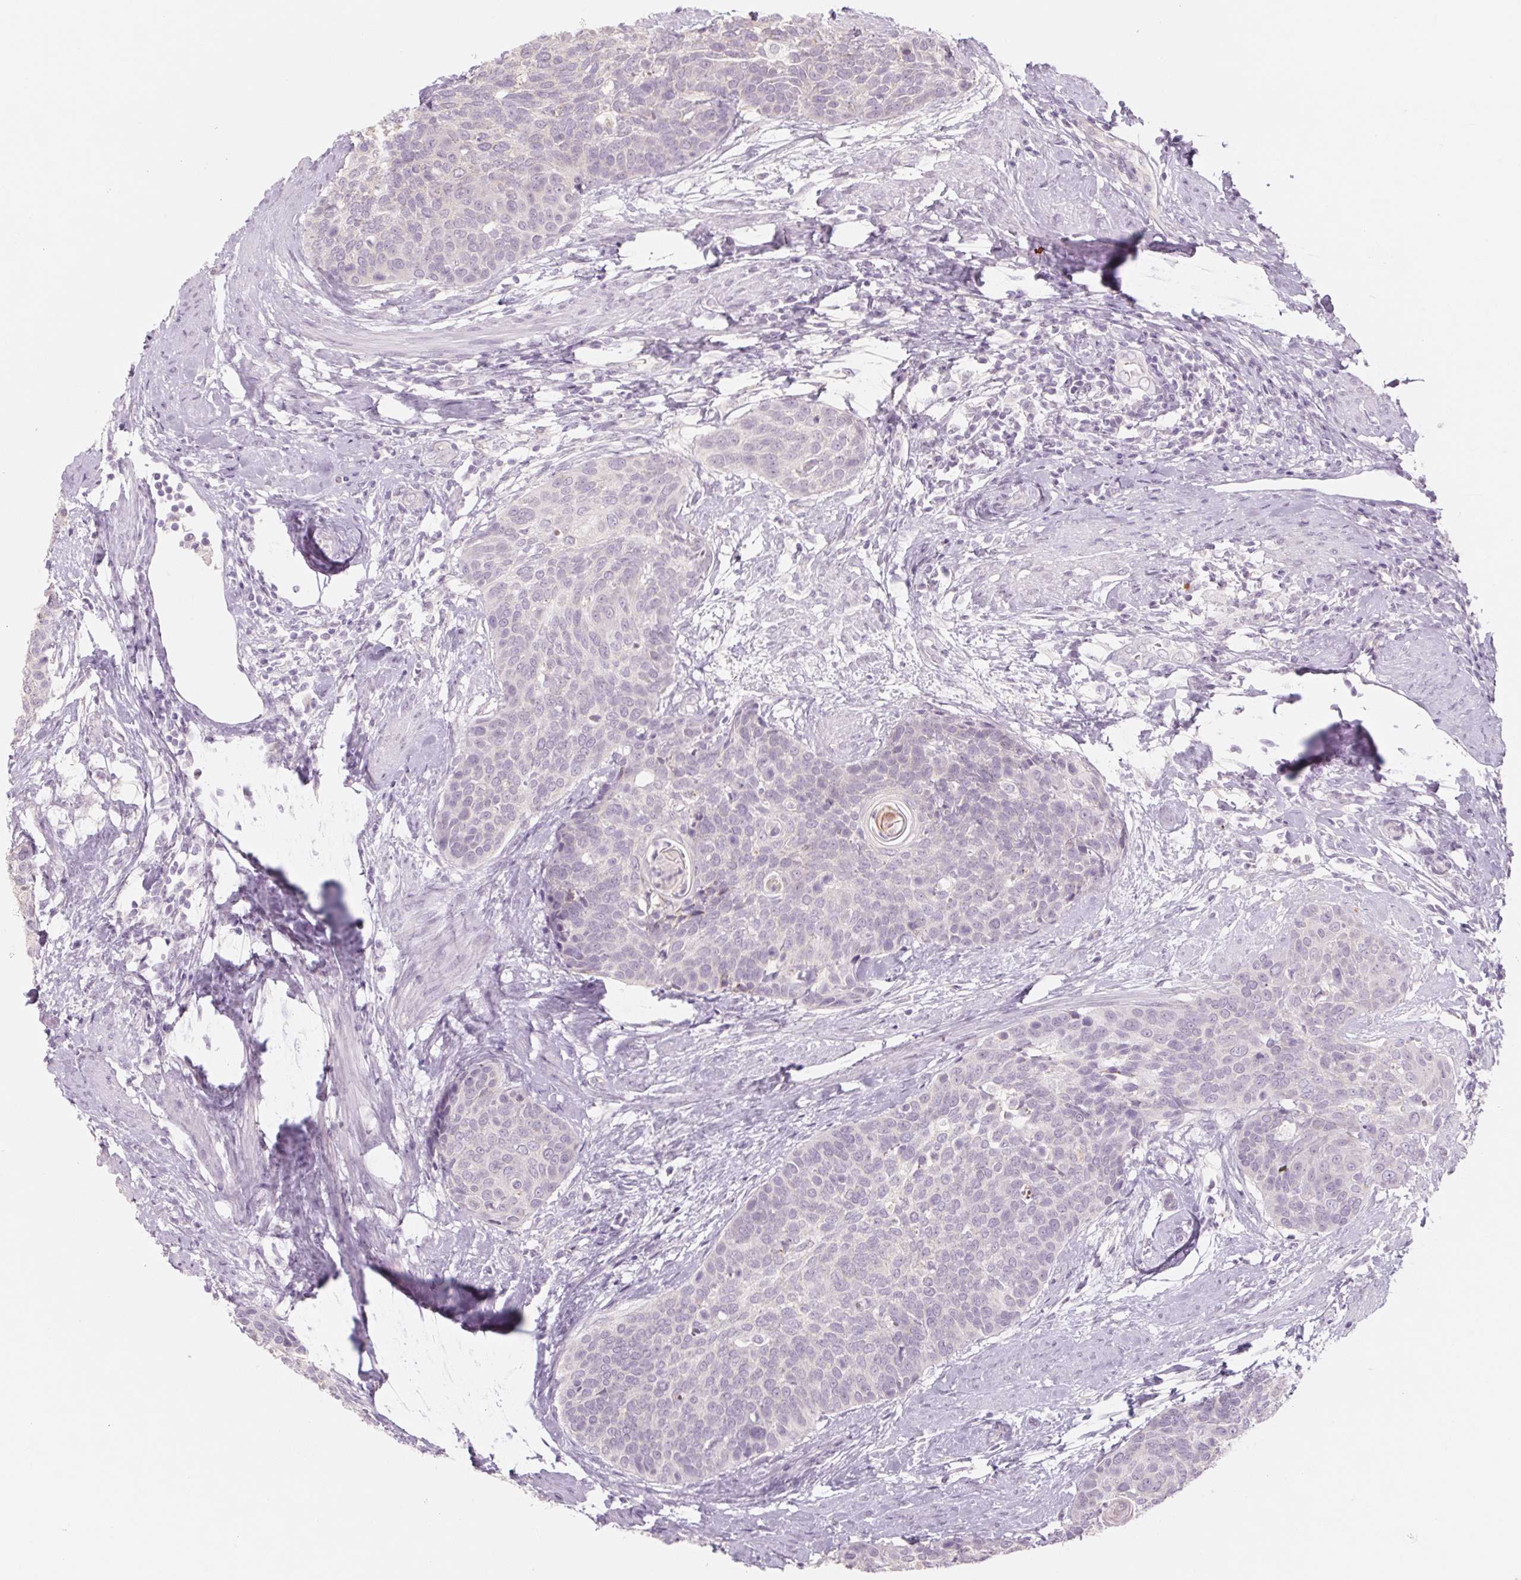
{"staining": {"intensity": "negative", "quantity": "none", "location": "none"}, "tissue": "cervical cancer", "cell_type": "Tumor cells", "image_type": "cancer", "snomed": [{"axis": "morphology", "description": "Squamous cell carcinoma, NOS"}, {"axis": "topography", "description": "Cervix"}], "caption": "Immunohistochemistry micrograph of human cervical cancer (squamous cell carcinoma) stained for a protein (brown), which reveals no expression in tumor cells.", "gene": "POU1F1", "patient": {"sex": "female", "age": 69}}